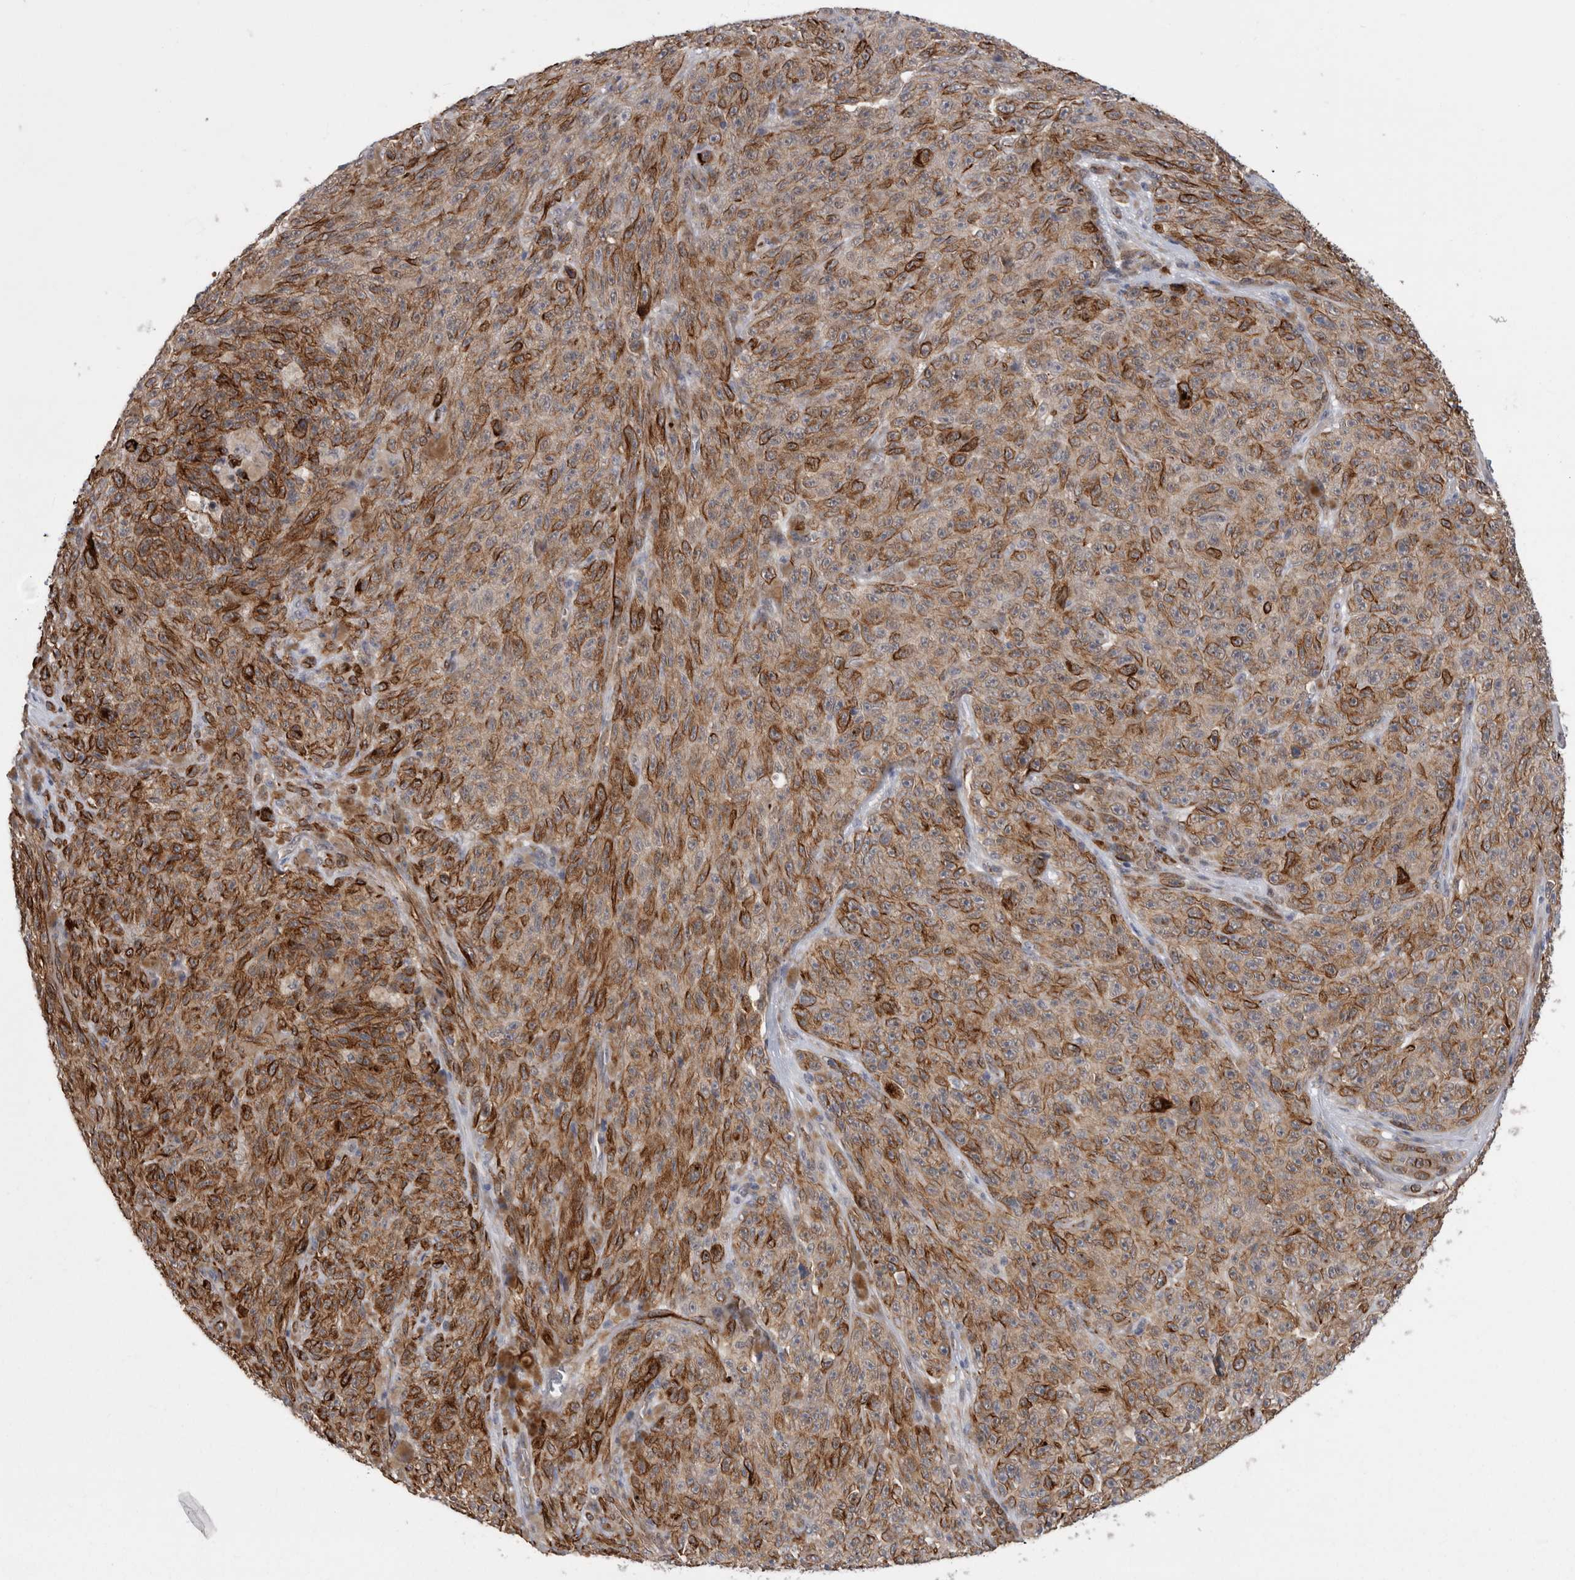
{"staining": {"intensity": "strong", "quantity": "25%-75%", "location": "cytoplasmic/membranous"}, "tissue": "melanoma", "cell_type": "Tumor cells", "image_type": "cancer", "snomed": [{"axis": "morphology", "description": "Malignant melanoma, NOS"}, {"axis": "topography", "description": "Skin"}], "caption": "Malignant melanoma stained with a protein marker exhibits strong staining in tumor cells.", "gene": "FAM83H", "patient": {"sex": "female", "age": 82}}